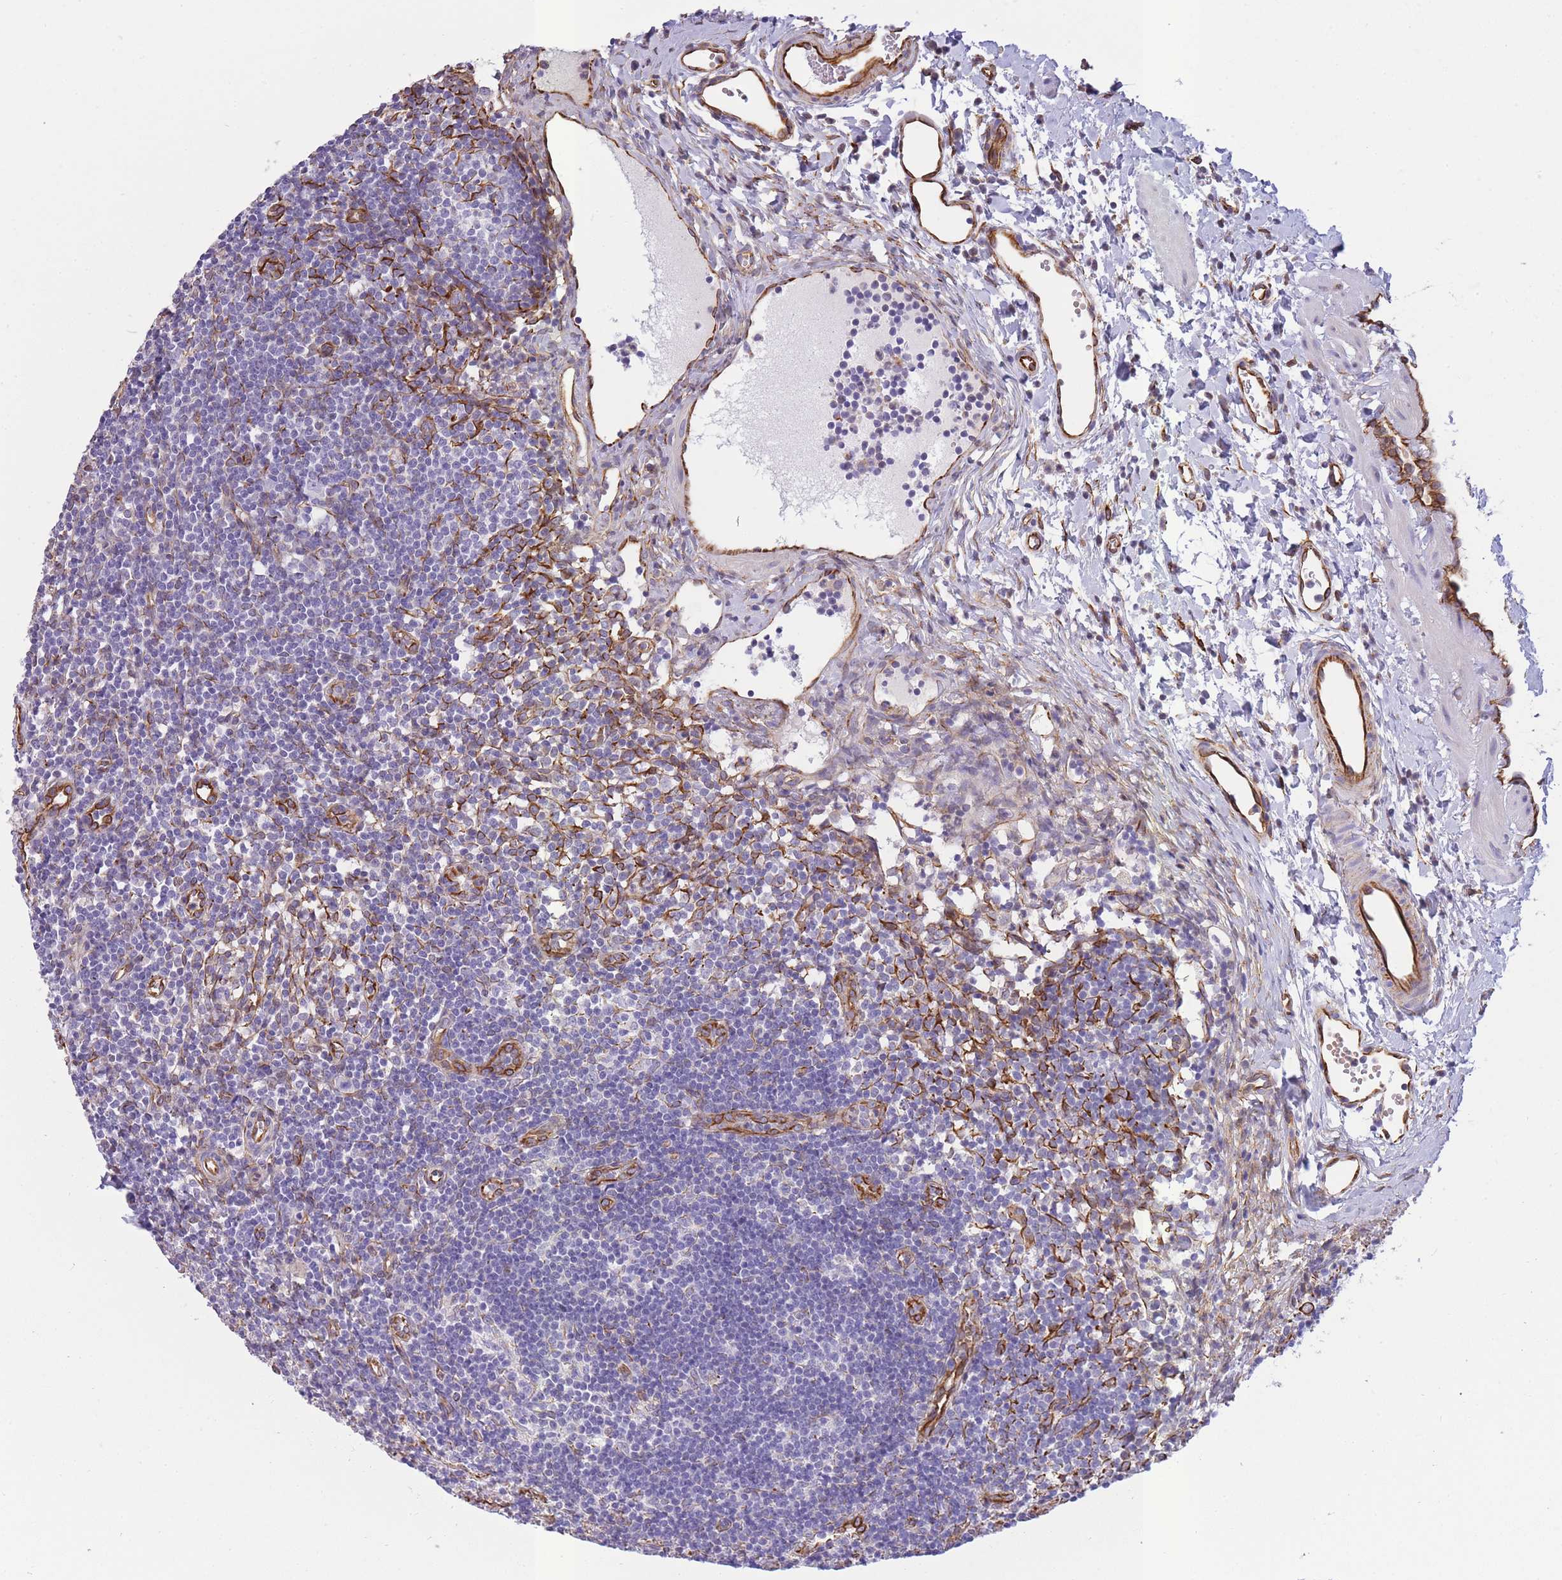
{"staining": {"intensity": "negative", "quantity": "none", "location": "none"}, "tissue": "lymph node", "cell_type": "Germinal center cells", "image_type": "normal", "snomed": [{"axis": "morphology", "description": "Normal tissue, NOS"}, {"axis": "topography", "description": "Lymph node"}], "caption": "Immunohistochemical staining of normal human lymph node reveals no significant staining in germinal center cells.", "gene": "ECPAS", "patient": {"sex": "female", "age": 37}}